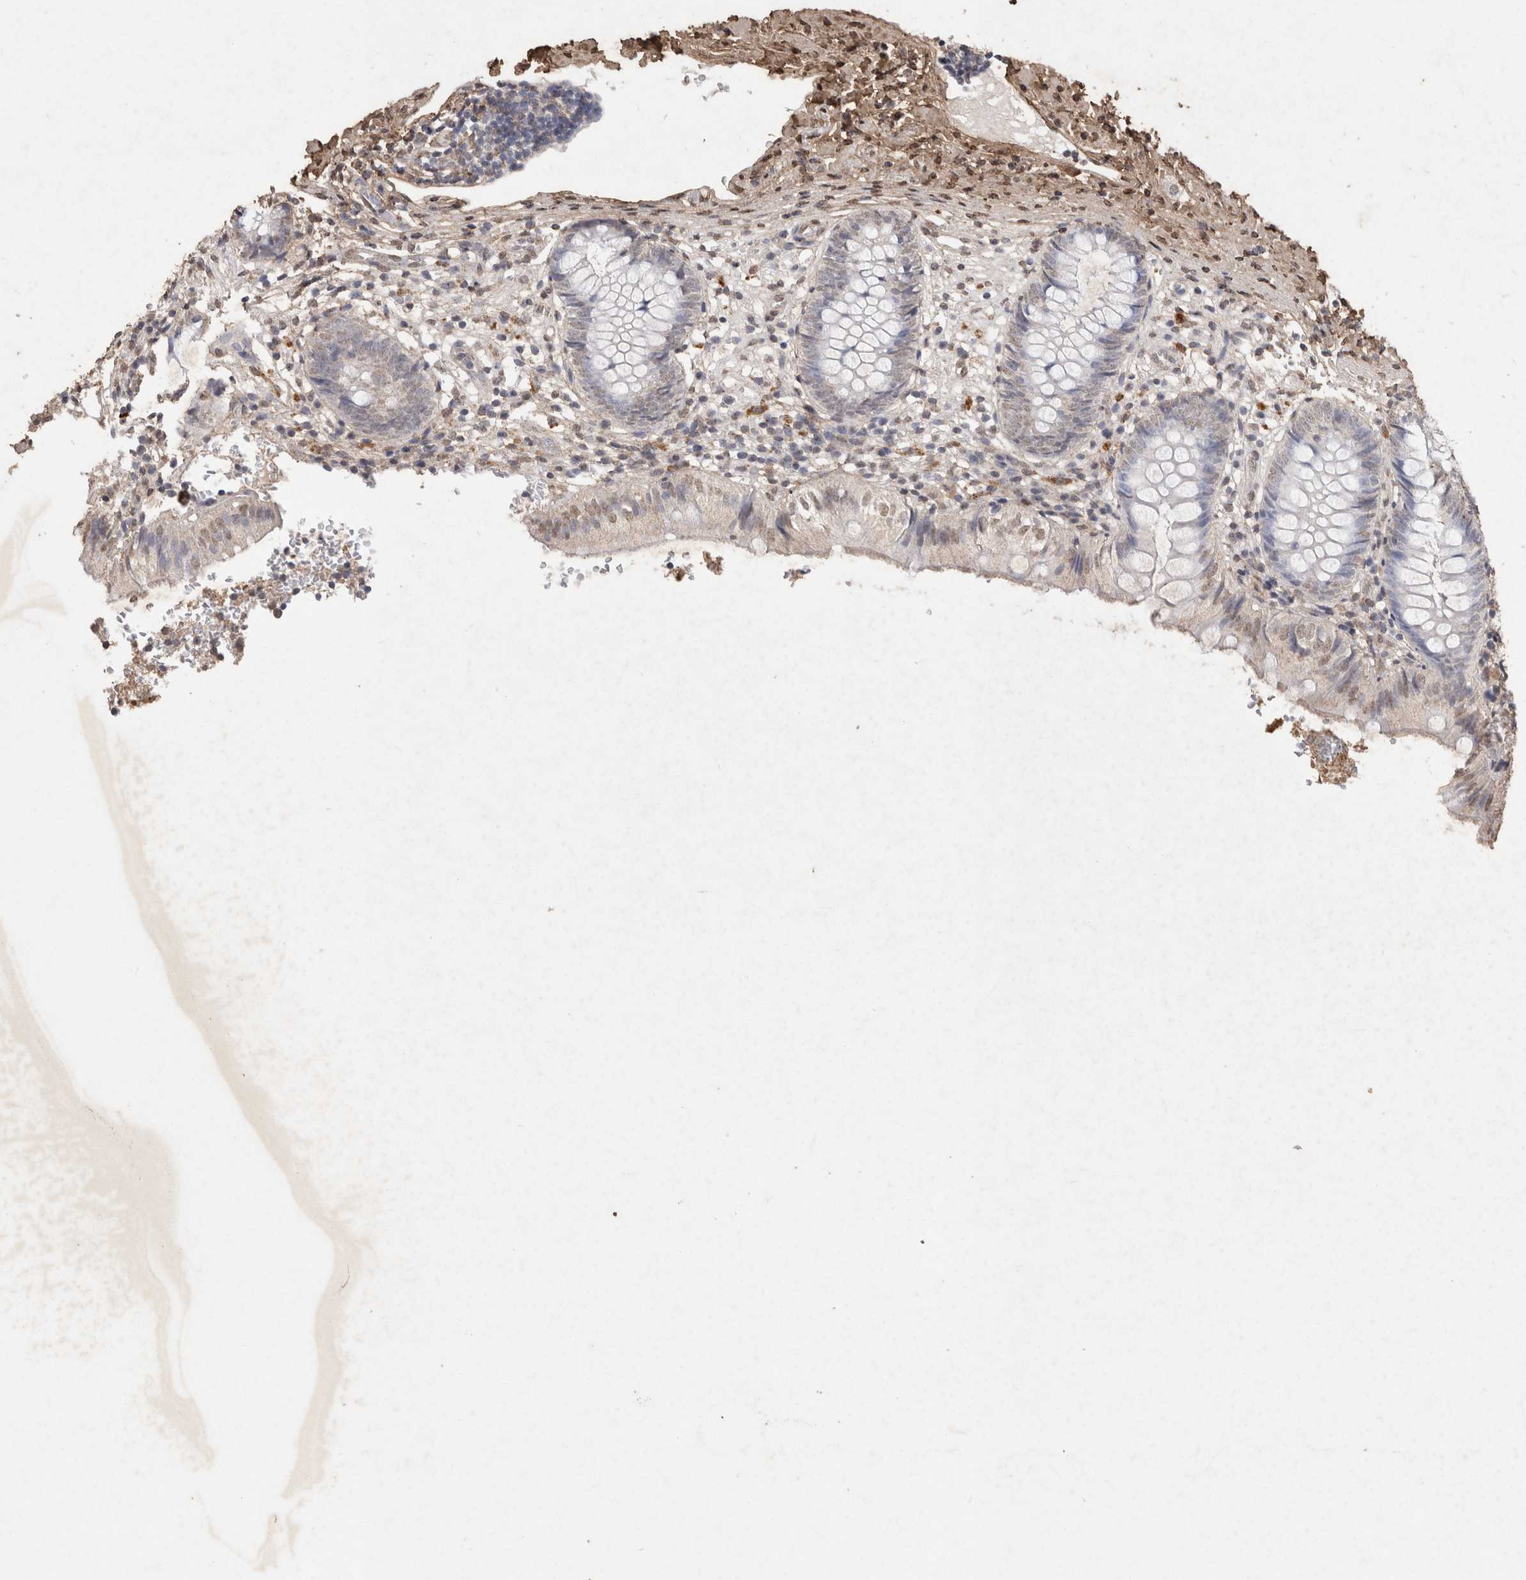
{"staining": {"intensity": "negative", "quantity": "none", "location": "none"}, "tissue": "appendix", "cell_type": "Glandular cells", "image_type": "normal", "snomed": [{"axis": "morphology", "description": "Normal tissue, NOS"}, {"axis": "topography", "description": "Appendix"}], "caption": "An IHC micrograph of unremarkable appendix is shown. There is no staining in glandular cells of appendix. (DAB immunohistochemistry with hematoxylin counter stain).", "gene": "C1QTNF5", "patient": {"sex": "male", "age": 8}}